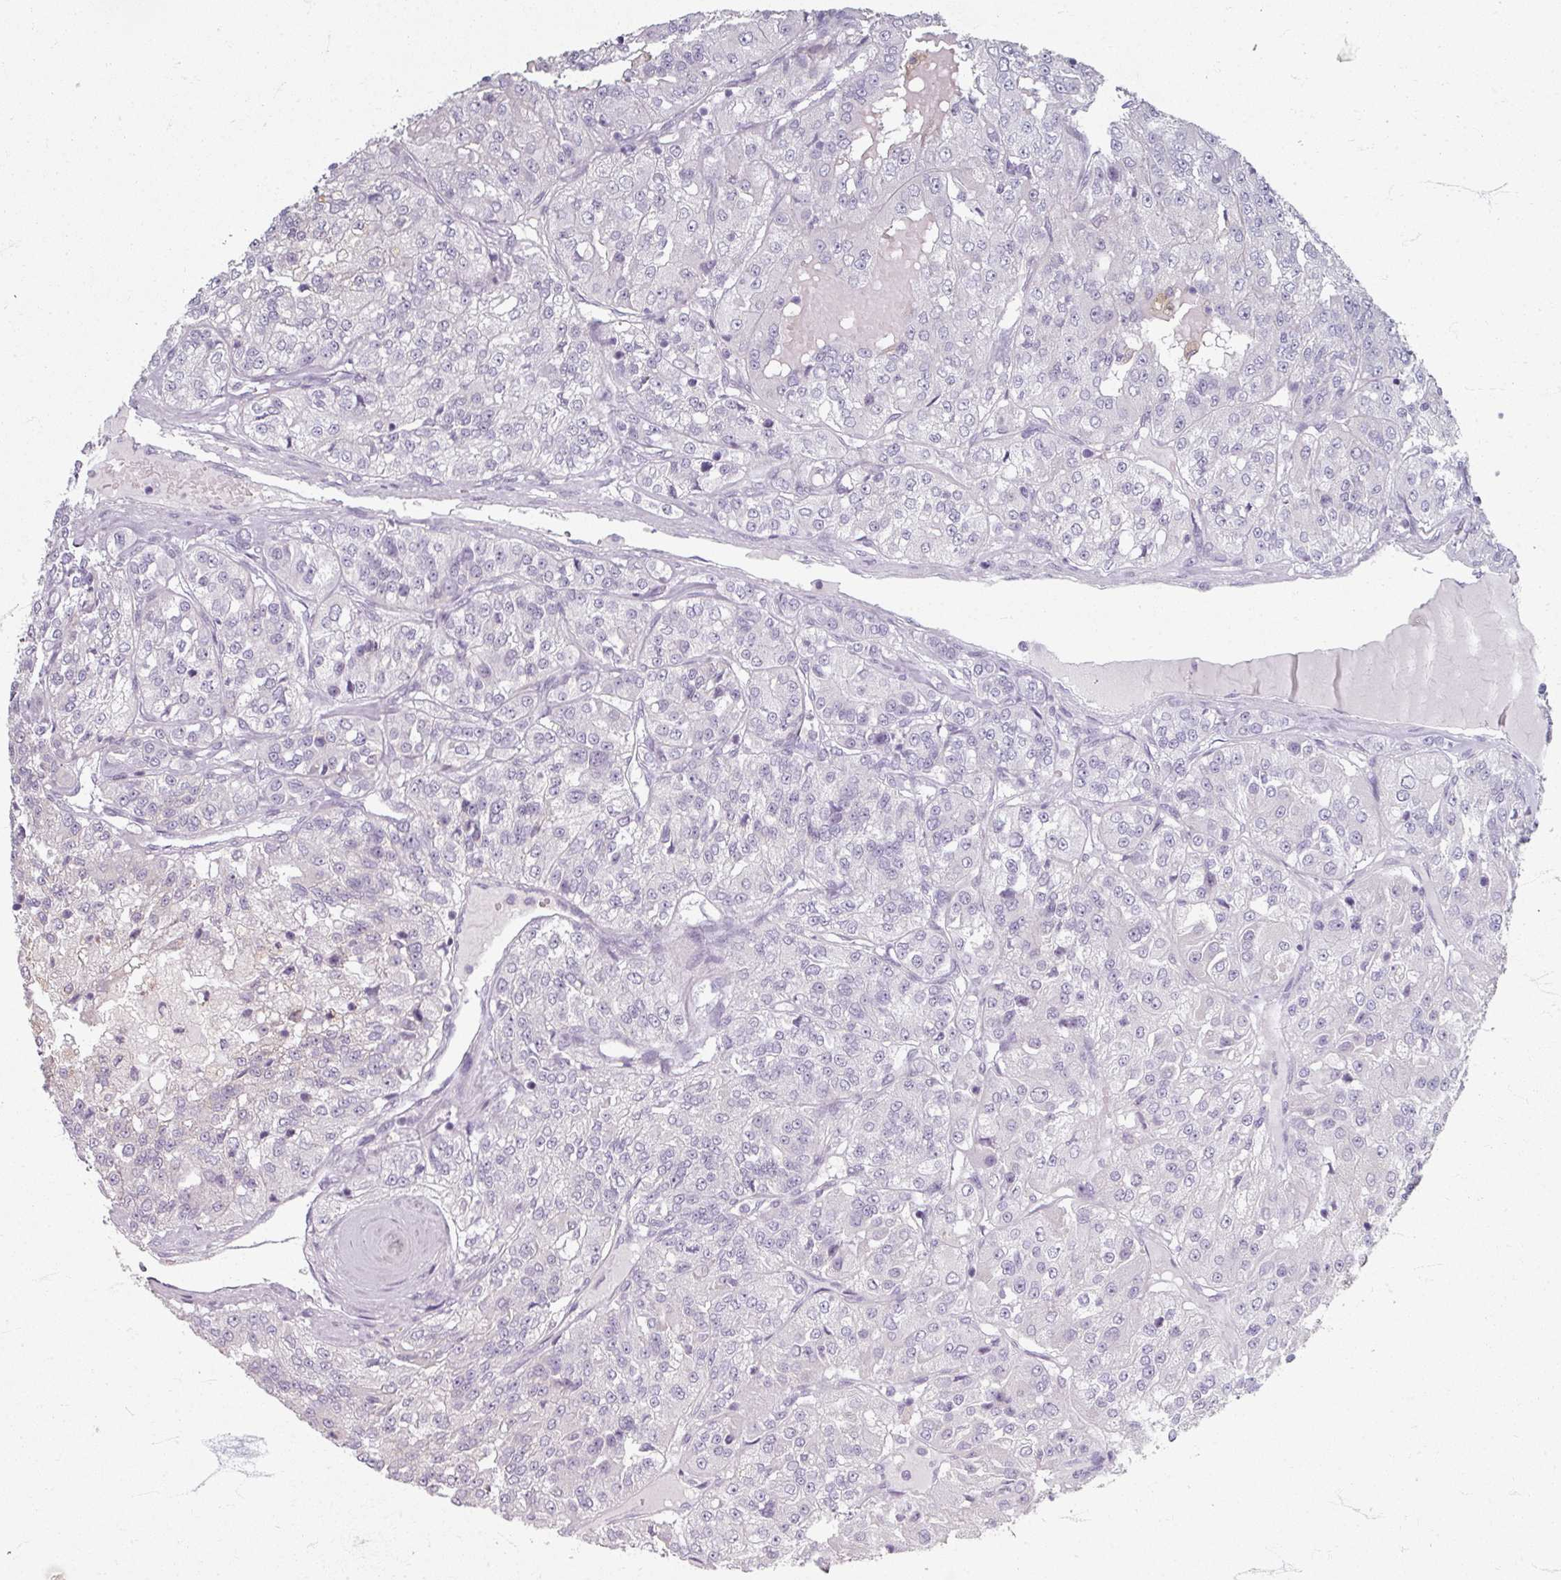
{"staining": {"intensity": "negative", "quantity": "none", "location": "none"}, "tissue": "renal cancer", "cell_type": "Tumor cells", "image_type": "cancer", "snomed": [{"axis": "morphology", "description": "Adenocarcinoma, NOS"}, {"axis": "topography", "description": "Kidney"}], "caption": "Renal cancer (adenocarcinoma) was stained to show a protein in brown. There is no significant staining in tumor cells. Brightfield microscopy of immunohistochemistry (IHC) stained with DAB (brown) and hematoxylin (blue), captured at high magnification.", "gene": "ZNF878", "patient": {"sex": "female", "age": 63}}